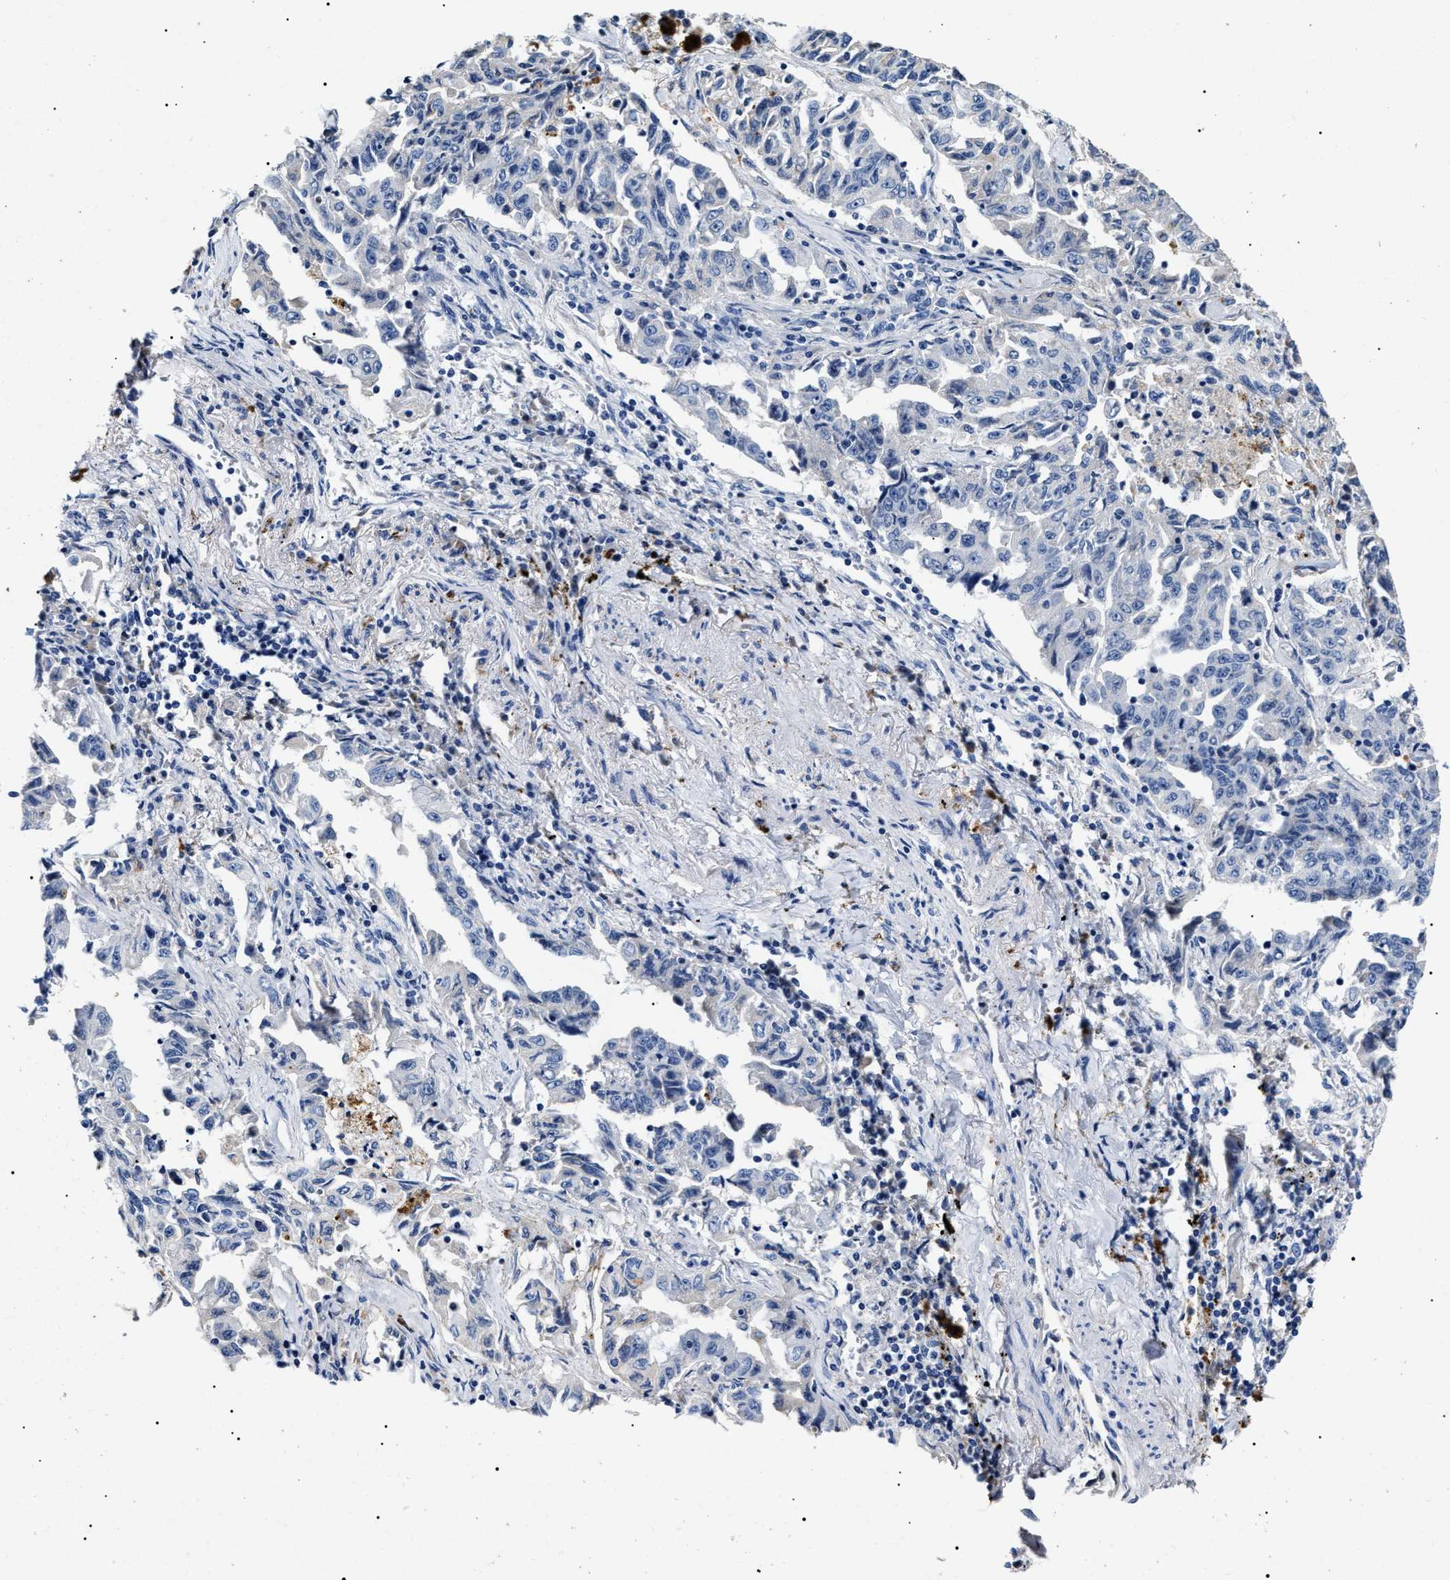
{"staining": {"intensity": "negative", "quantity": "none", "location": "none"}, "tissue": "lung cancer", "cell_type": "Tumor cells", "image_type": "cancer", "snomed": [{"axis": "morphology", "description": "Adenocarcinoma, NOS"}, {"axis": "topography", "description": "Lung"}], "caption": "This is an IHC micrograph of human adenocarcinoma (lung). There is no staining in tumor cells.", "gene": "LRRC8E", "patient": {"sex": "female", "age": 51}}